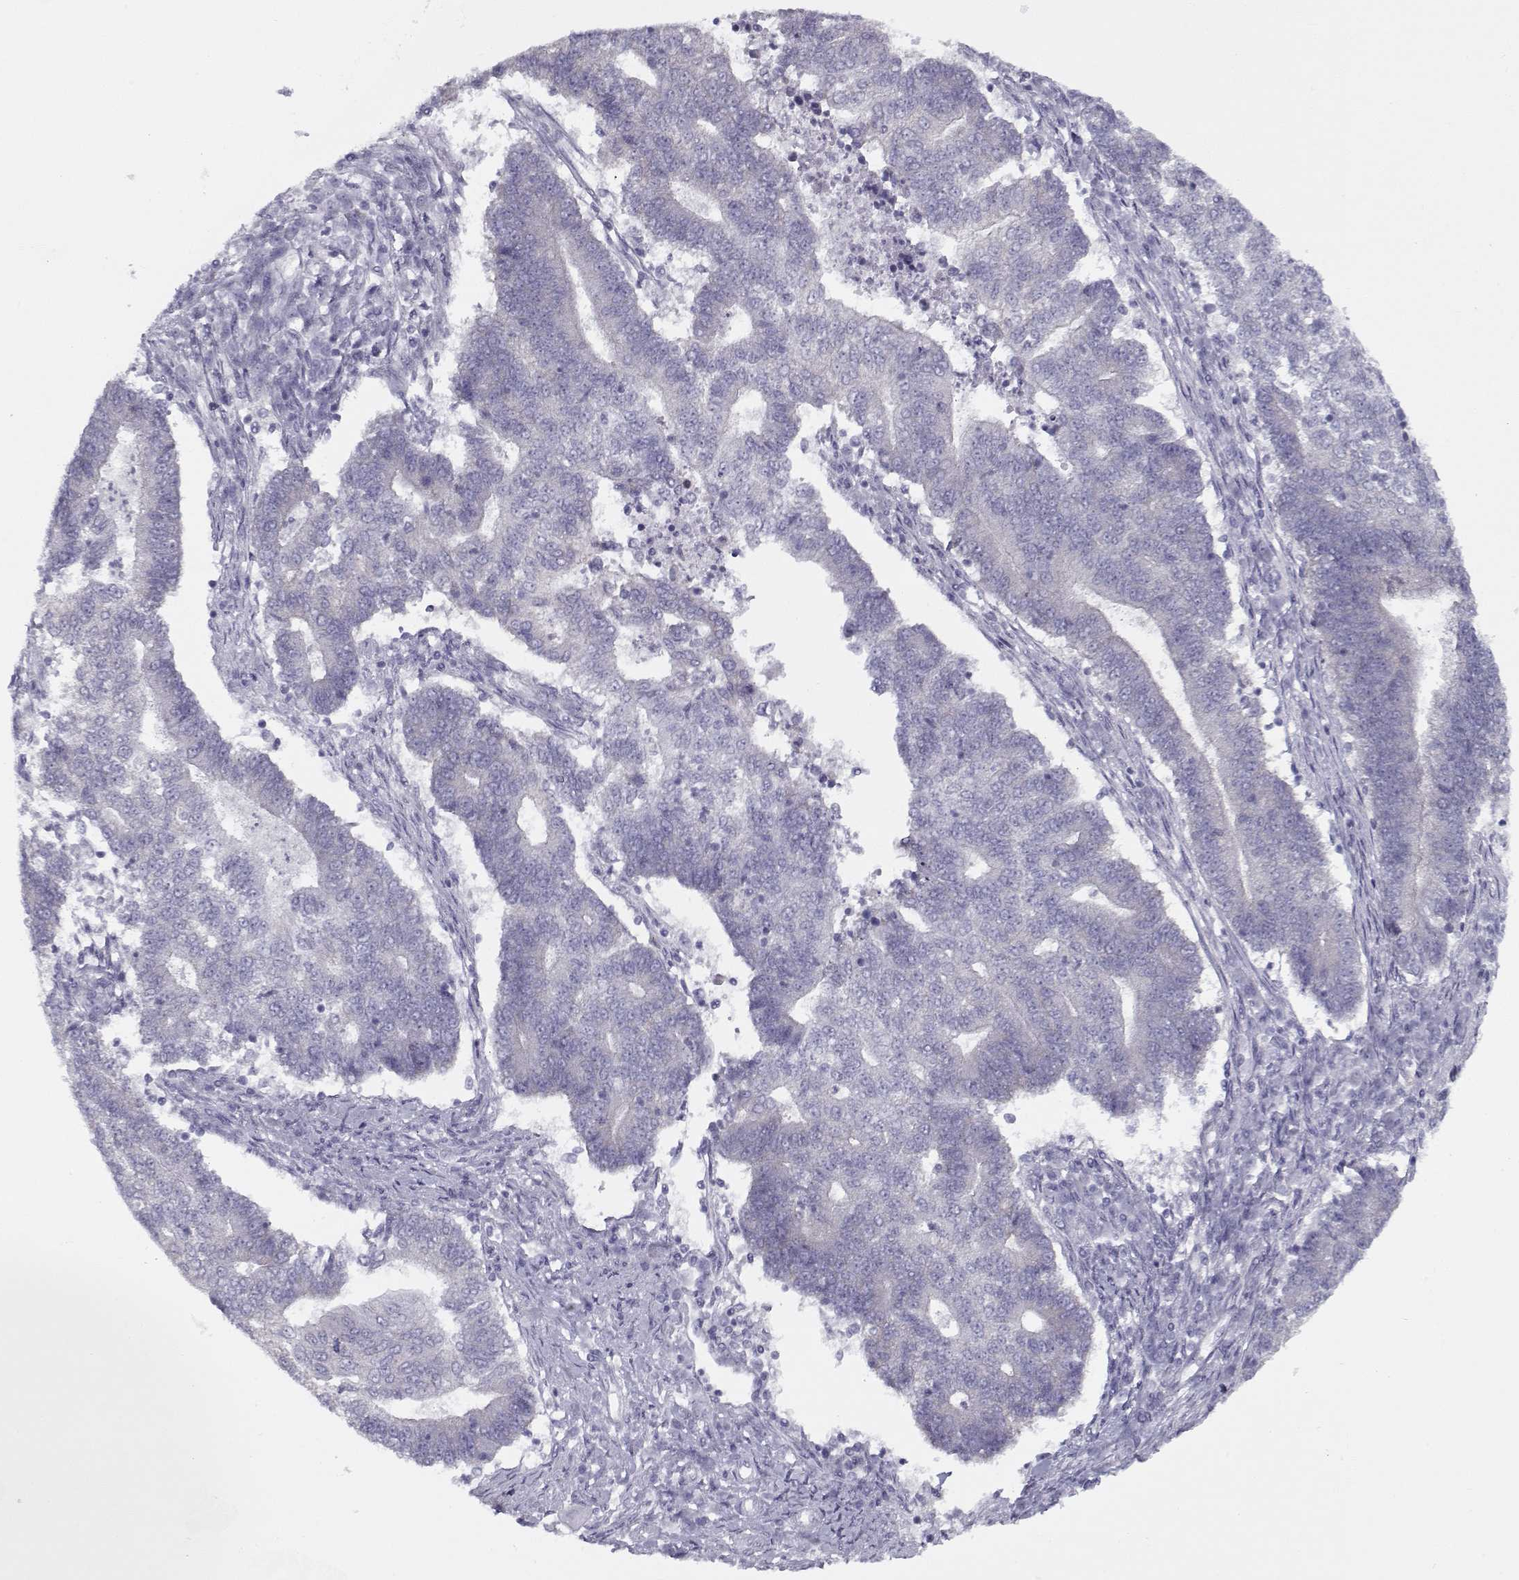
{"staining": {"intensity": "weak", "quantity": "25%-75%", "location": "cytoplasmic/membranous"}, "tissue": "endometrial cancer", "cell_type": "Tumor cells", "image_type": "cancer", "snomed": [{"axis": "morphology", "description": "Adenocarcinoma, NOS"}, {"axis": "topography", "description": "Uterus"}, {"axis": "topography", "description": "Endometrium"}], "caption": "A low amount of weak cytoplasmic/membranous staining is seen in about 25%-75% of tumor cells in adenocarcinoma (endometrial) tissue. (DAB IHC with brightfield microscopy, high magnification).", "gene": "PP2D1", "patient": {"sex": "female", "age": 54}}